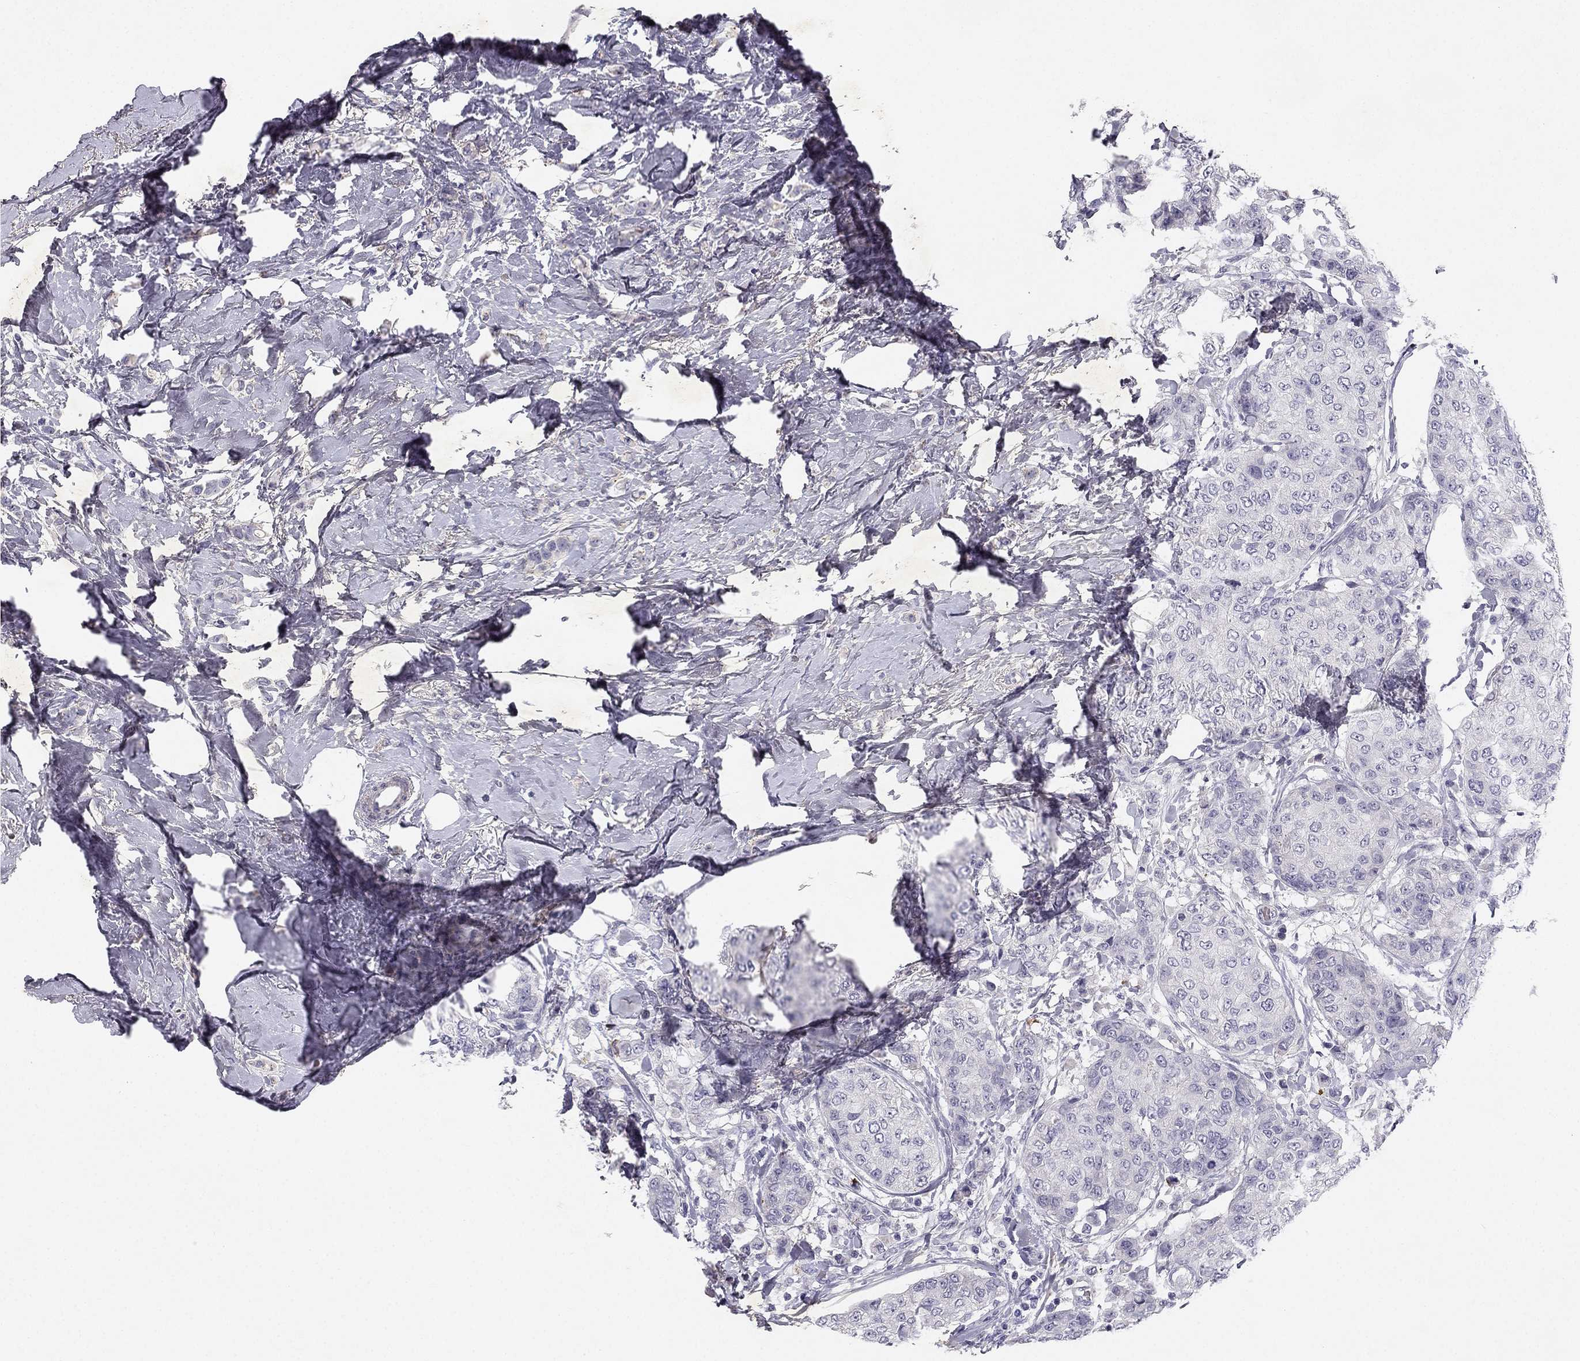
{"staining": {"intensity": "negative", "quantity": "none", "location": "none"}, "tissue": "breast cancer", "cell_type": "Tumor cells", "image_type": "cancer", "snomed": [{"axis": "morphology", "description": "Duct carcinoma"}, {"axis": "topography", "description": "Breast"}], "caption": "Human infiltrating ductal carcinoma (breast) stained for a protein using immunohistochemistry demonstrates no expression in tumor cells.", "gene": "SLC6A4", "patient": {"sex": "female", "age": 27}}